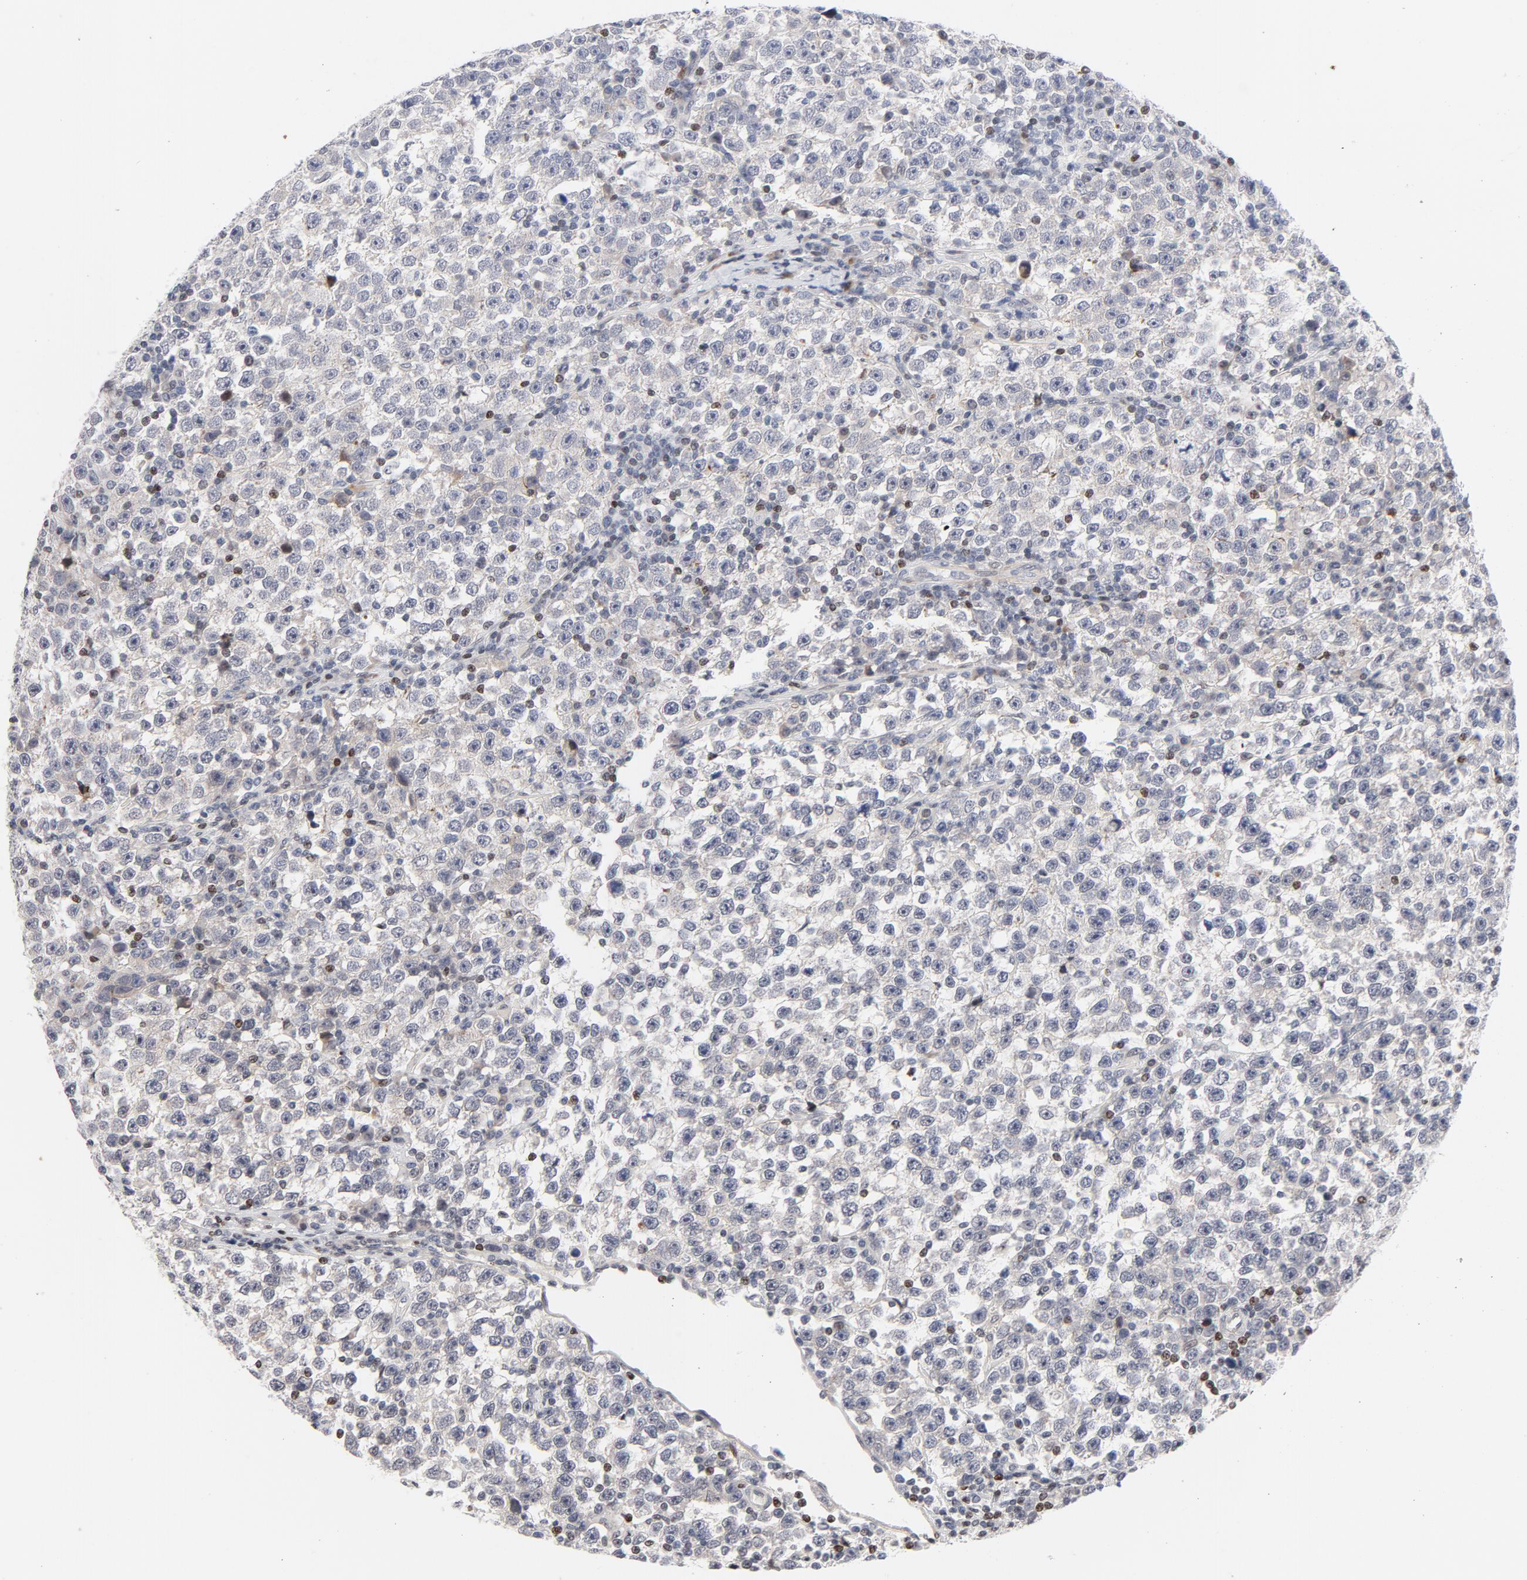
{"staining": {"intensity": "negative", "quantity": "none", "location": "none"}, "tissue": "testis cancer", "cell_type": "Tumor cells", "image_type": "cancer", "snomed": [{"axis": "morphology", "description": "Seminoma, NOS"}, {"axis": "topography", "description": "Testis"}], "caption": "The micrograph exhibits no staining of tumor cells in seminoma (testis).", "gene": "NFIC", "patient": {"sex": "male", "age": 43}}